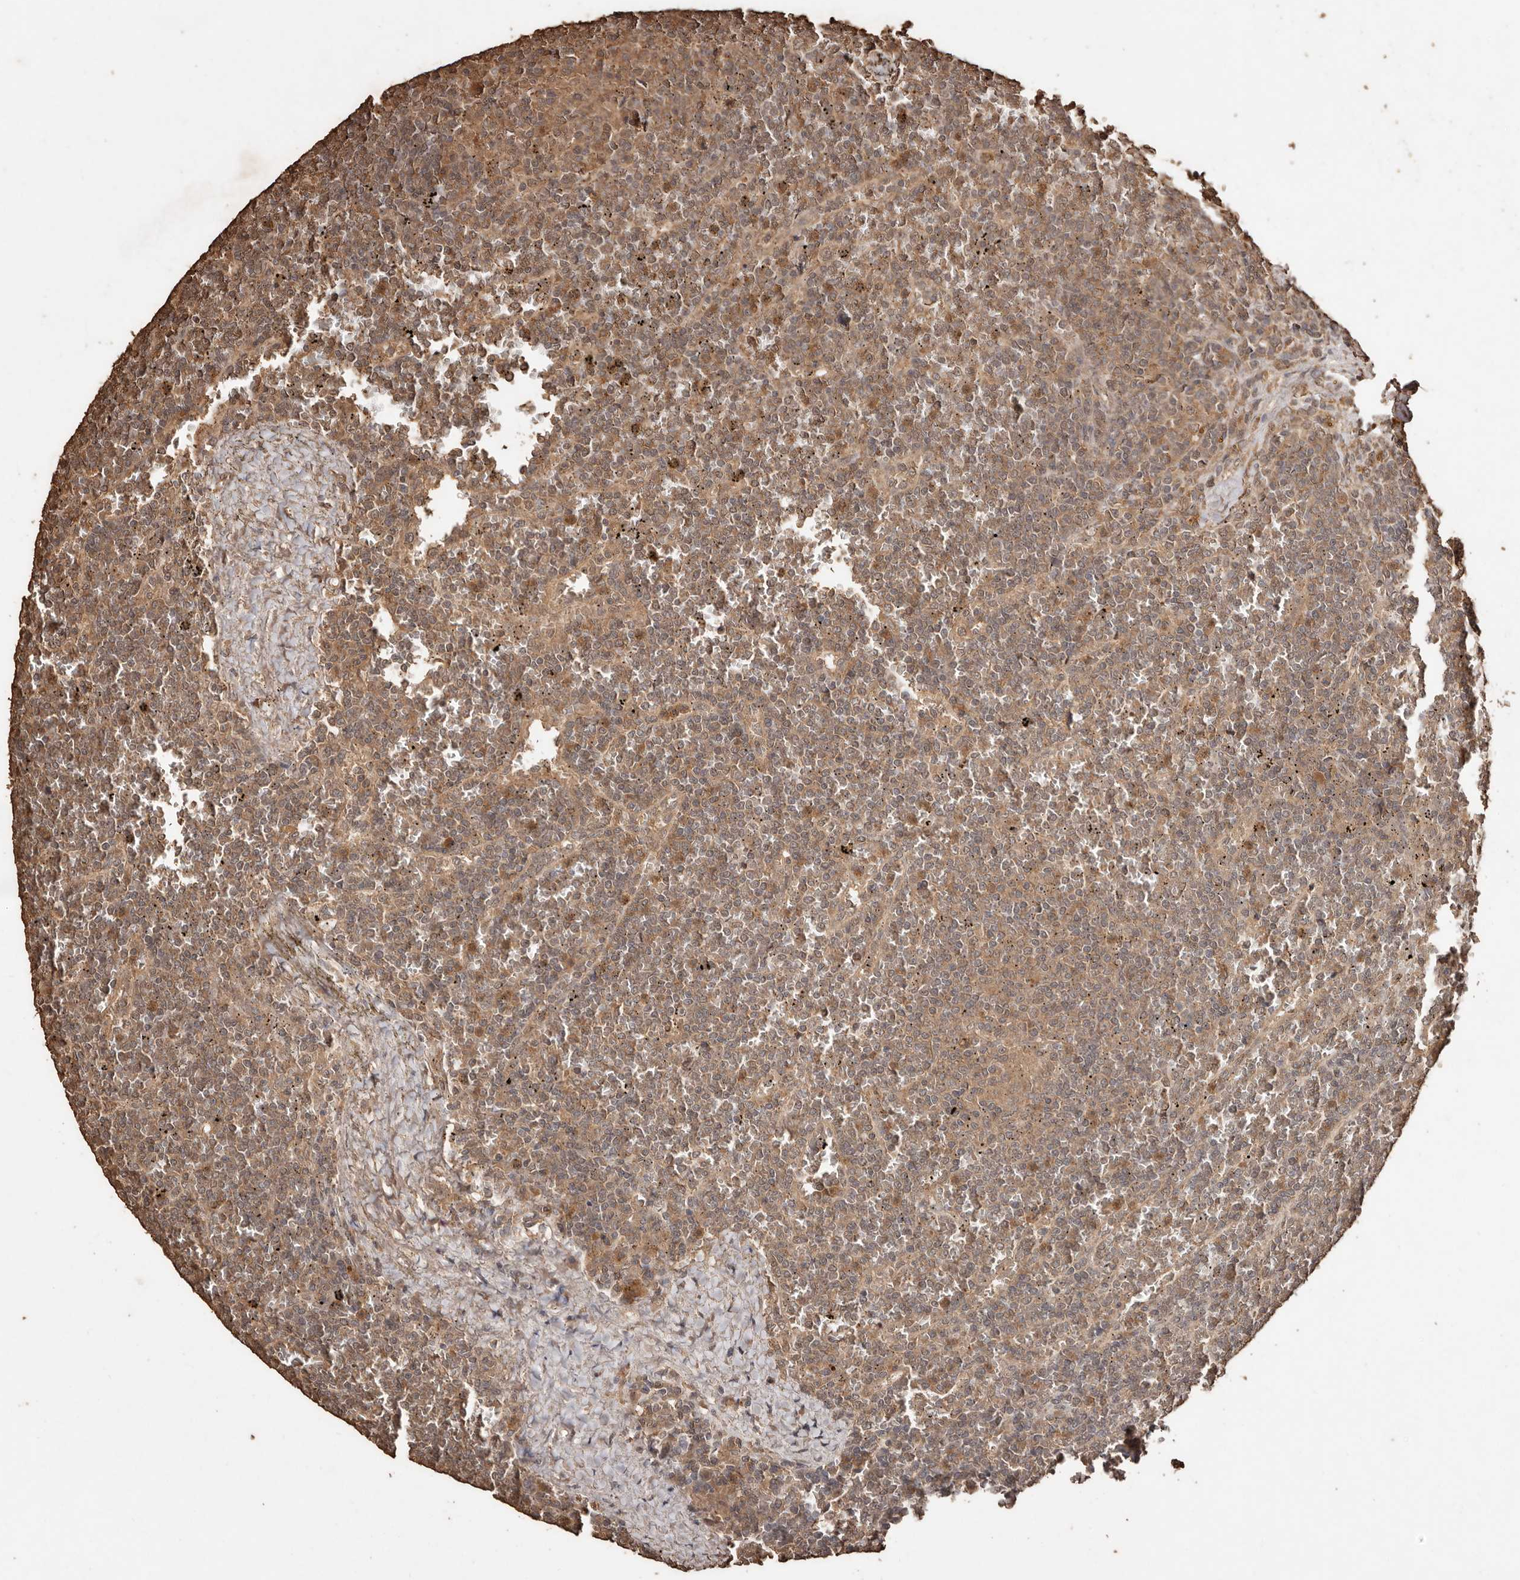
{"staining": {"intensity": "moderate", "quantity": ">75%", "location": "cytoplasmic/membranous,nuclear"}, "tissue": "lymphoma", "cell_type": "Tumor cells", "image_type": "cancer", "snomed": [{"axis": "morphology", "description": "Malignant lymphoma, non-Hodgkin's type, Low grade"}, {"axis": "topography", "description": "Spleen"}], "caption": "The histopathology image displays a brown stain indicating the presence of a protein in the cytoplasmic/membranous and nuclear of tumor cells in lymphoma. The staining is performed using DAB (3,3'-diaminobenzidine) brown chromogen to label protein expression. The nuclei are counter-stained blue using hematoxylin.", "gene": "PKDCC", "patient": {"sex": "female", "age": 19}}